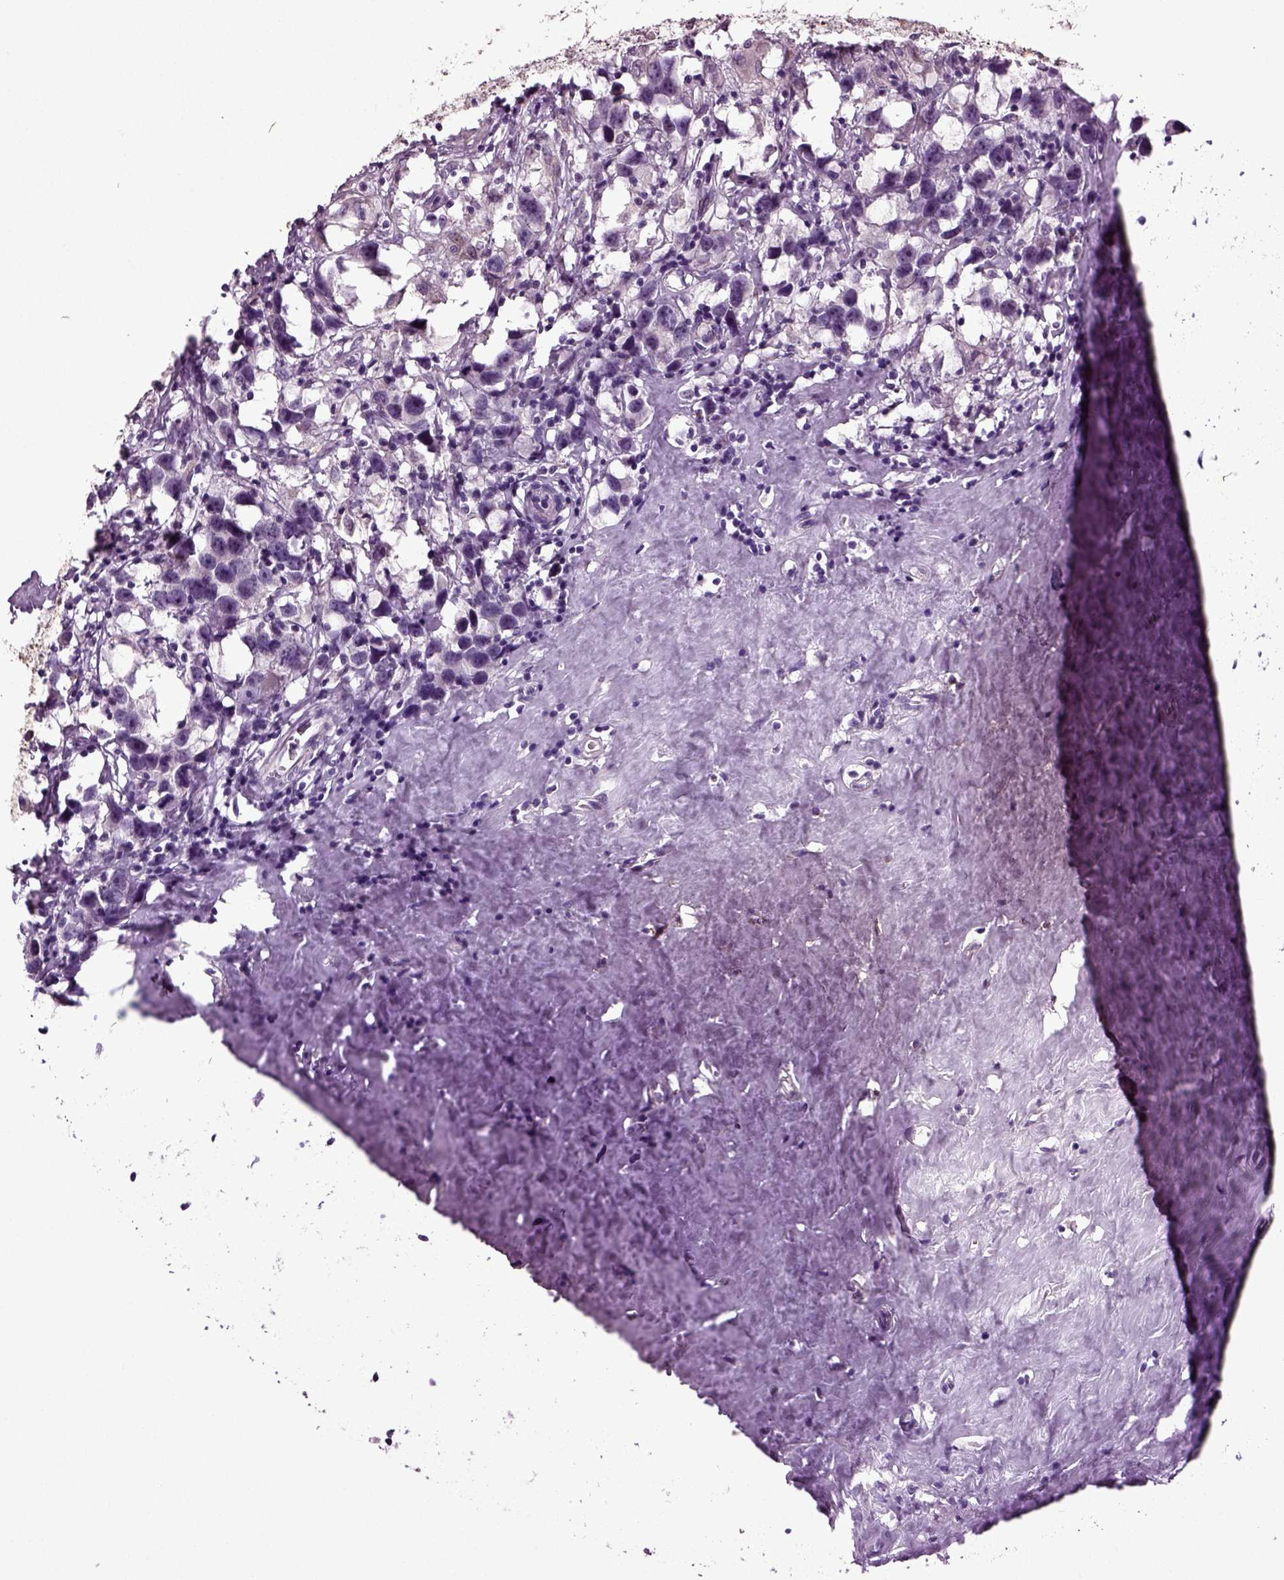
{"staining": {"intensity": "moderate", "quantity": "<25%", "location": "cytoplasmic/membranous"}, "tissue": "testis cancer", "cell_type": "Tumor cells", "image_type": "cancer", "snomed": [{"axis": "morphology", "description": "Seminoma, NOS"}, {"axis": "topography", "description": "Testis"}], "caption": "Immunohistochemistry (IHC) histopathology image of neoplastic tissue: testis cancer (seminoma) stained using immunohistochemistry shows low levels of moderate protein expression localized specifically in the cytoplasmic/membranous of tumor cells, appearing as a cytoplasmic/membranous brown color.", "gene": "SLC17A6", "patient": {"sex": "male", "age": 49}}